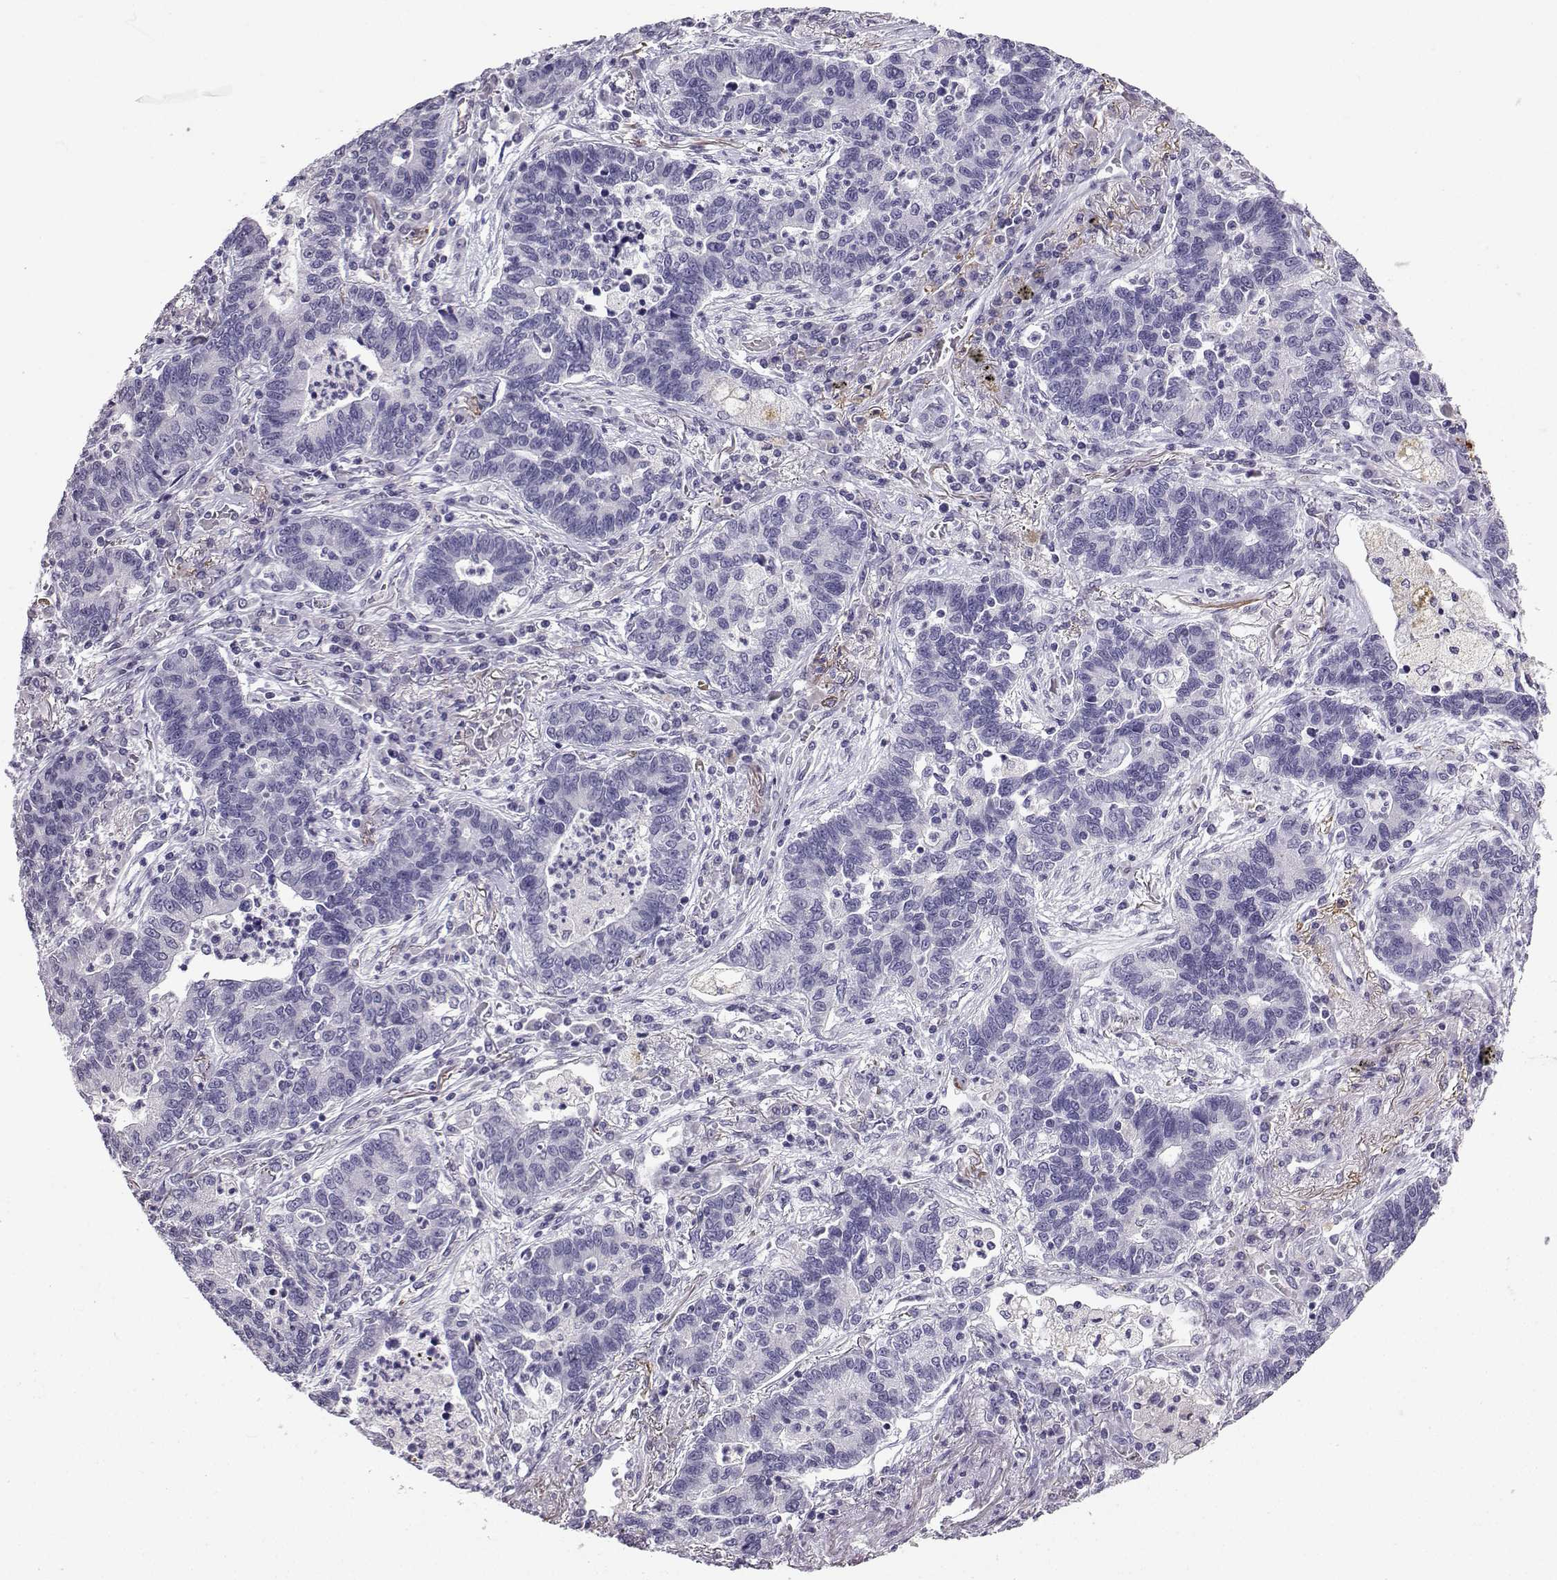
{"staining": {"intensity": "negative", "quantity": "none", "location": "none"}, "tissue": "lung cancer", "cell_type": "Tumor cells", "image_type": "cancer", "snomed": [{"axis": "morphology", "description": "Adenocarcinoma, NOS"}, {"axis": "topography", "description": "Lung"}], "caption": "DAB immunohistochemical staining of lung adenocarcinoma shows no significant expression in tumor cells. (DAB IHC, high magnification).", "gene": "TBR1", "patient": {"sex": "female", "age": 57}}